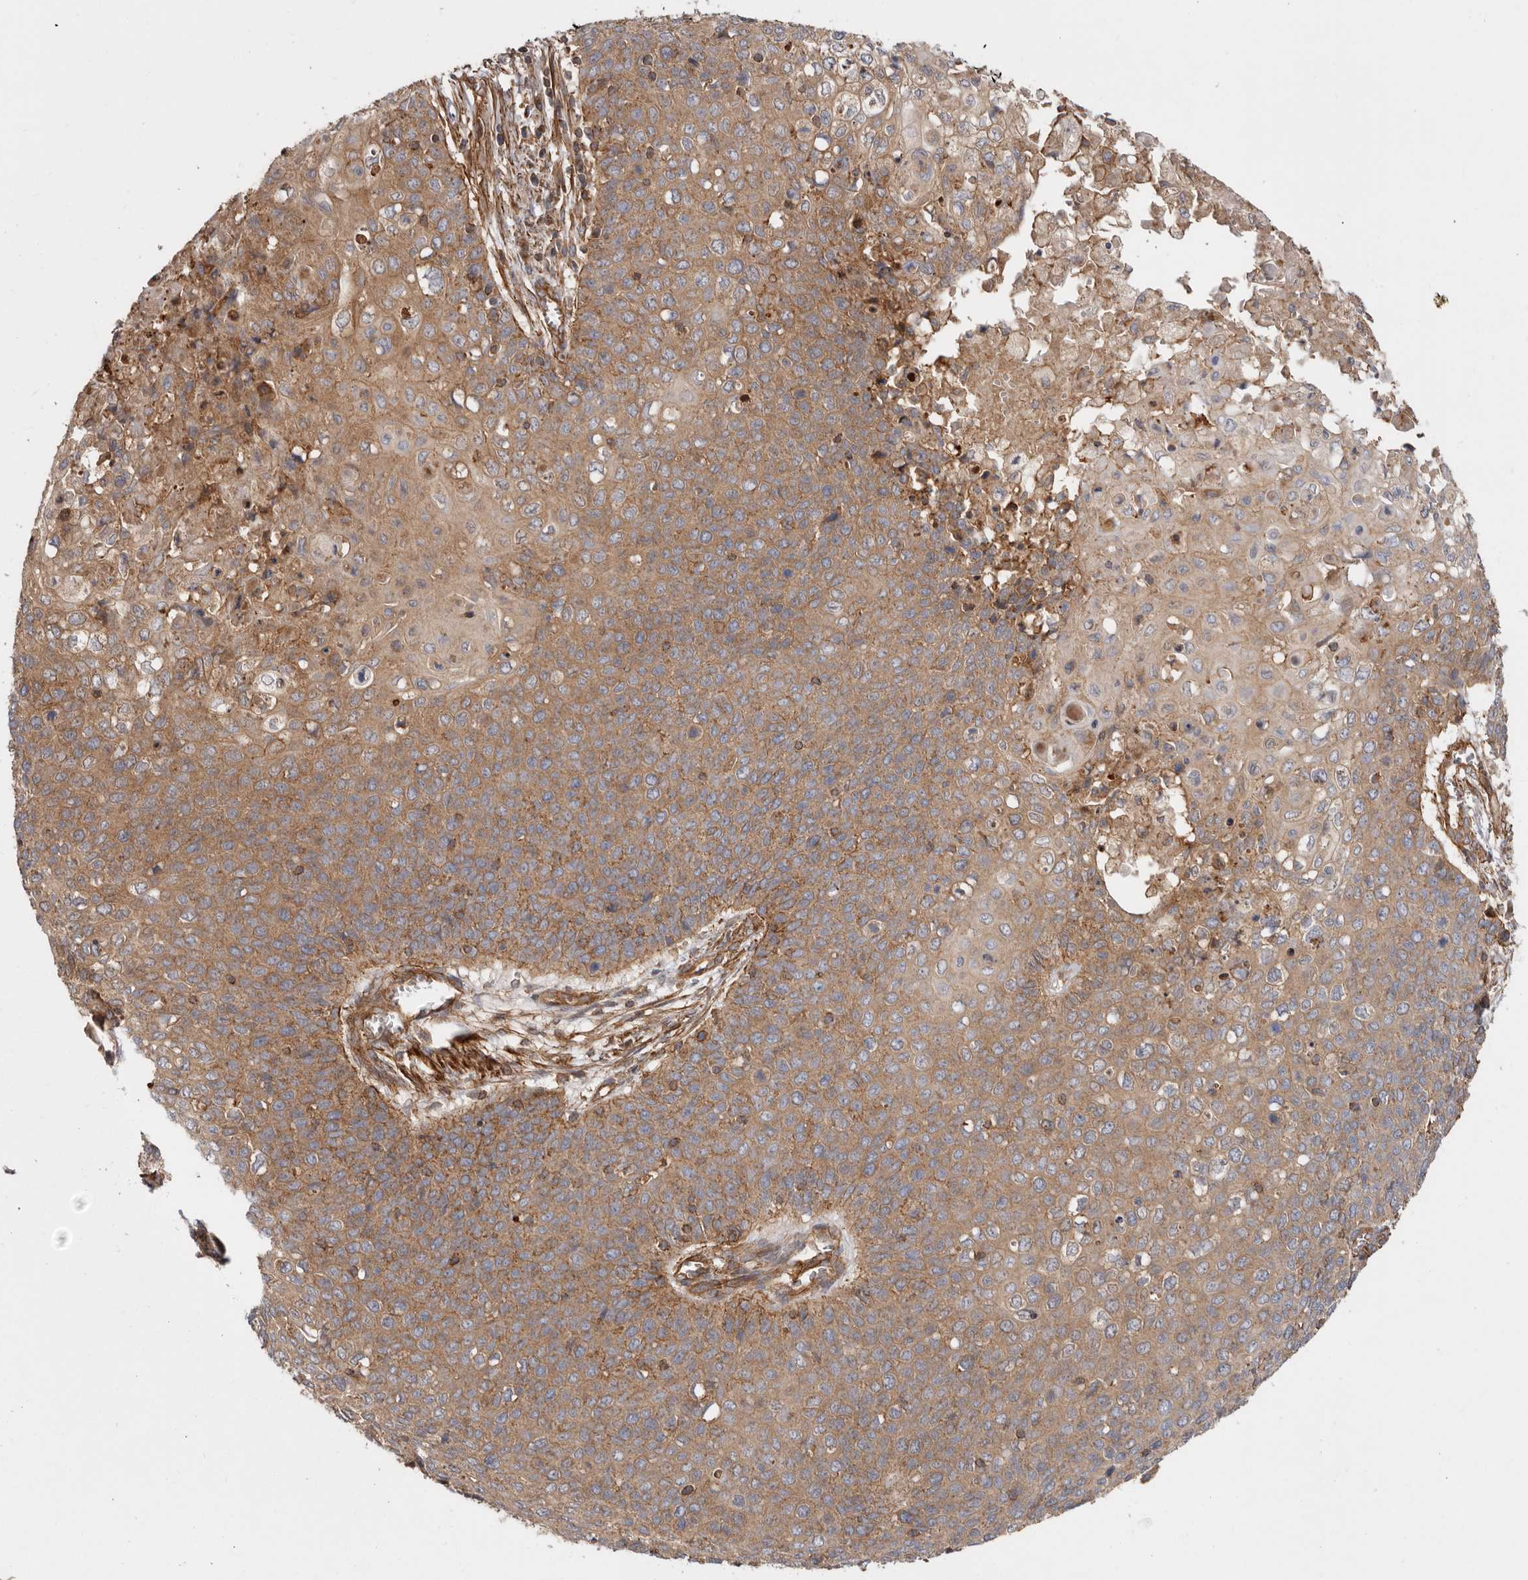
{"staining": {"intensity": "moderate", "quantity": ">75%", "location": "cytoplasmic/membranous"}, "tissue": "cervical cancer", "cell_type": "Tumor cells", "image_type": "cancer", "snomed": [{"axis": "morphology", "description": "Squamous cell carcinoma, NOS"}, {"axis": "topography", "description": "Cervix"}], "caption": "Immunohistochemical staining of human squamous cell carcinoma (cervical) shows medium levels of moderate cytoplasmic/membranous staining in approximately >75% of tumor cells.", "gene": "TMC7", "patient": {"sex": "female", "age": 39}}